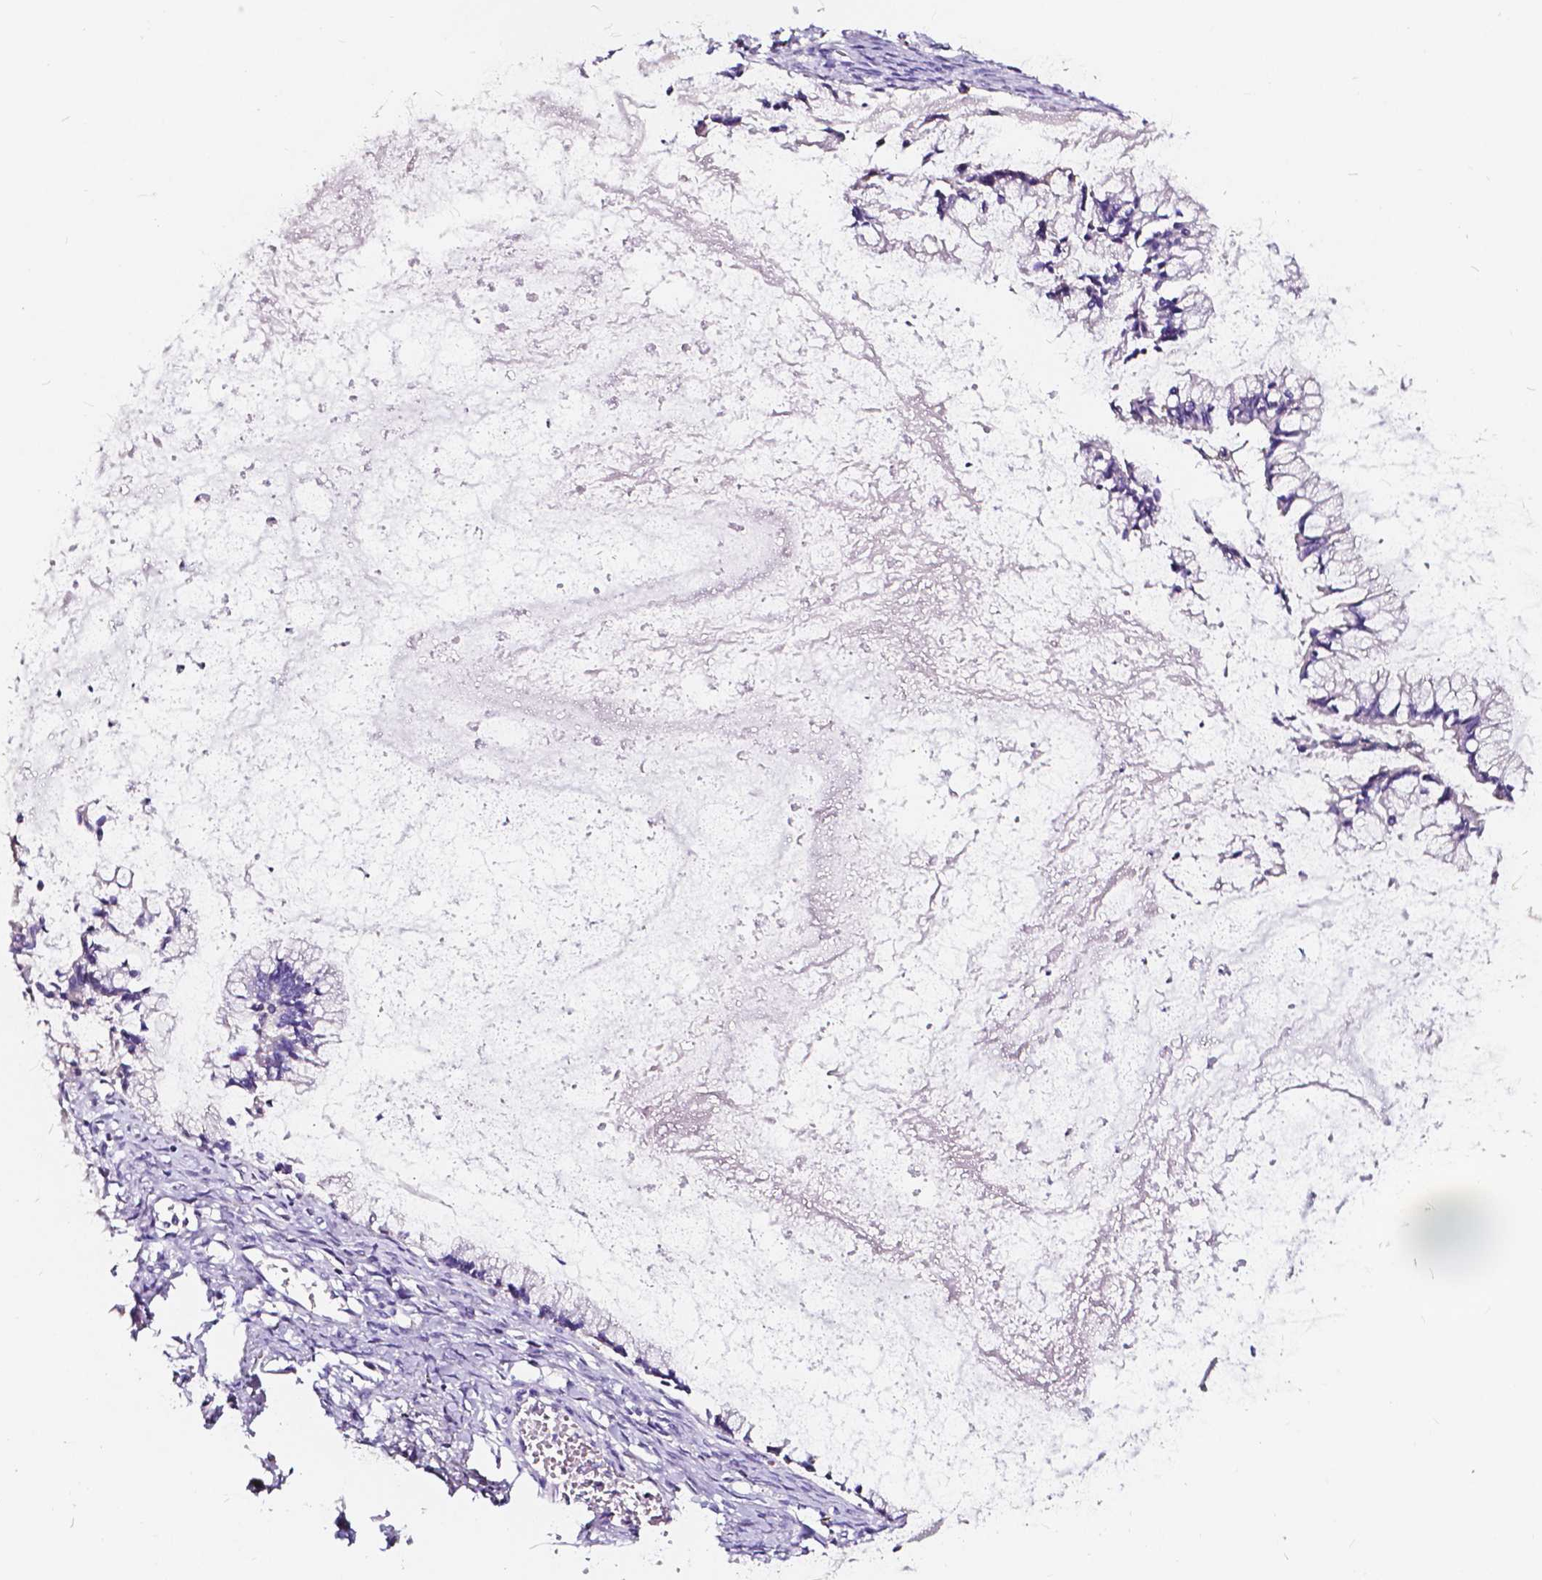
{"staining": {"intensity": "negative", "quantity": "none", "location": "none"}, "tissue": "ovarian cancer", "cell_type": "Tumor cells", "image_type": "cancer", "snomed": [{"axis": "morphology", "description": "Cystadenocarcinoma, mucinous, NOS"}, {"axis": "topography", "description": "Ovary"}], "caption": "This is an immunohistochemistry image of human mucinous cystadenocarcinoma (ovarian). There is no expression in tumor cells.", "gene": "CLSTN2", "patient": {"sex": "female", "age": 67}}